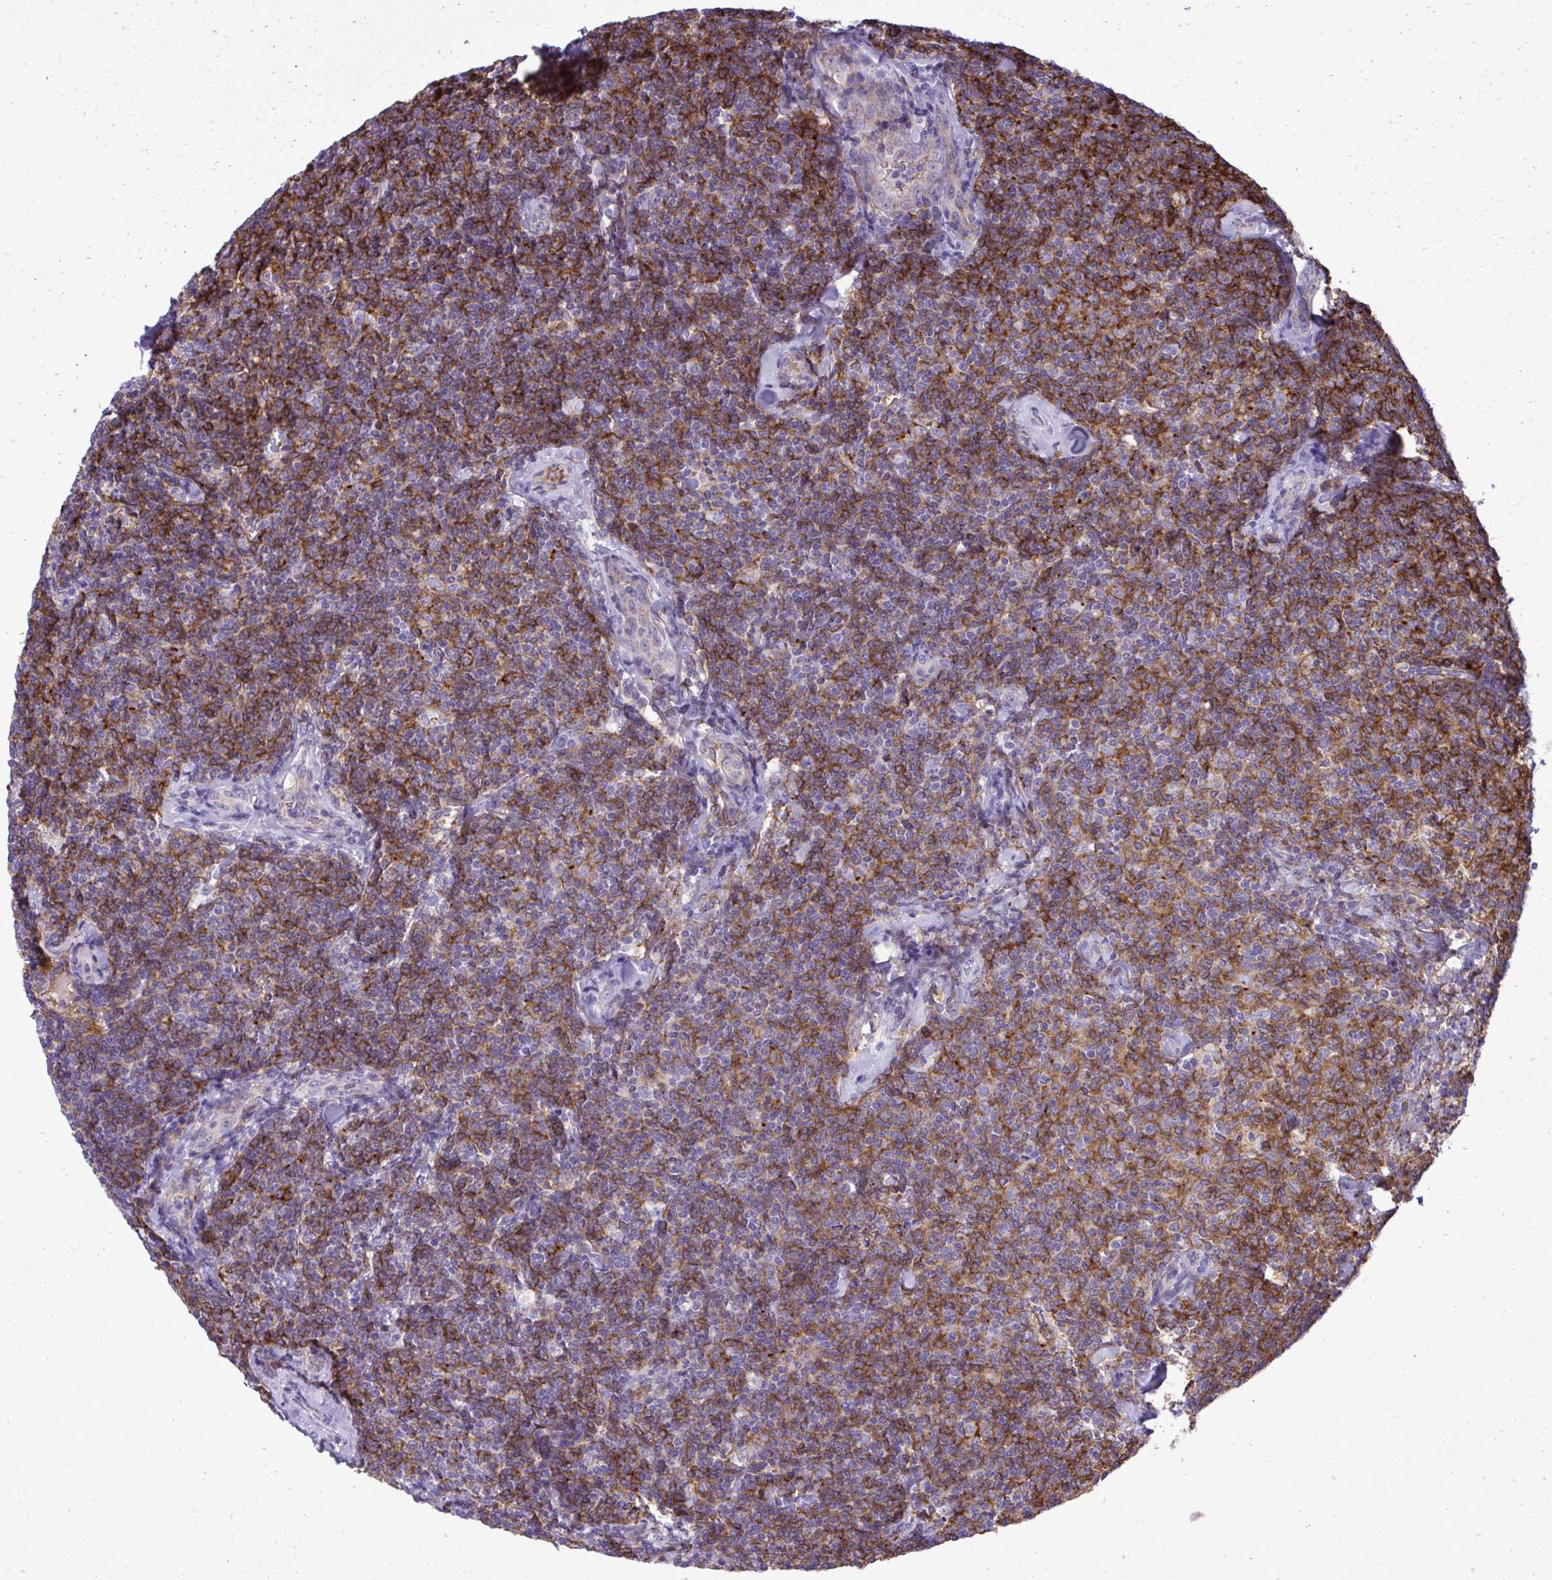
{"staining": {"intensity": "strong", "quantity": ">75%", "location": "cytoplasmic/membranous"}, "tissue": "lymphoma", "cell_type": "Tumor cells", "image_type": "cancer", "snomed": [{"axis": "morphology", "description": "Malignant lymphoma, non-Hodgkin's type, Low grade"}, {"axis": "topography", "description": "Lymph node"}], "caption": "High-power microscopy captured an IHC photomicrograph of malignant lymphoma, non-Hodgkin's type (low-grade), revealing strong cytoplasmic/membranous staining in approximately >75% of tumor cells. (Brightfield microscopy of DAB IHC at high magnification).", "gene": "PITPNM3", "patient": {"sex": "female", "age": 56}}